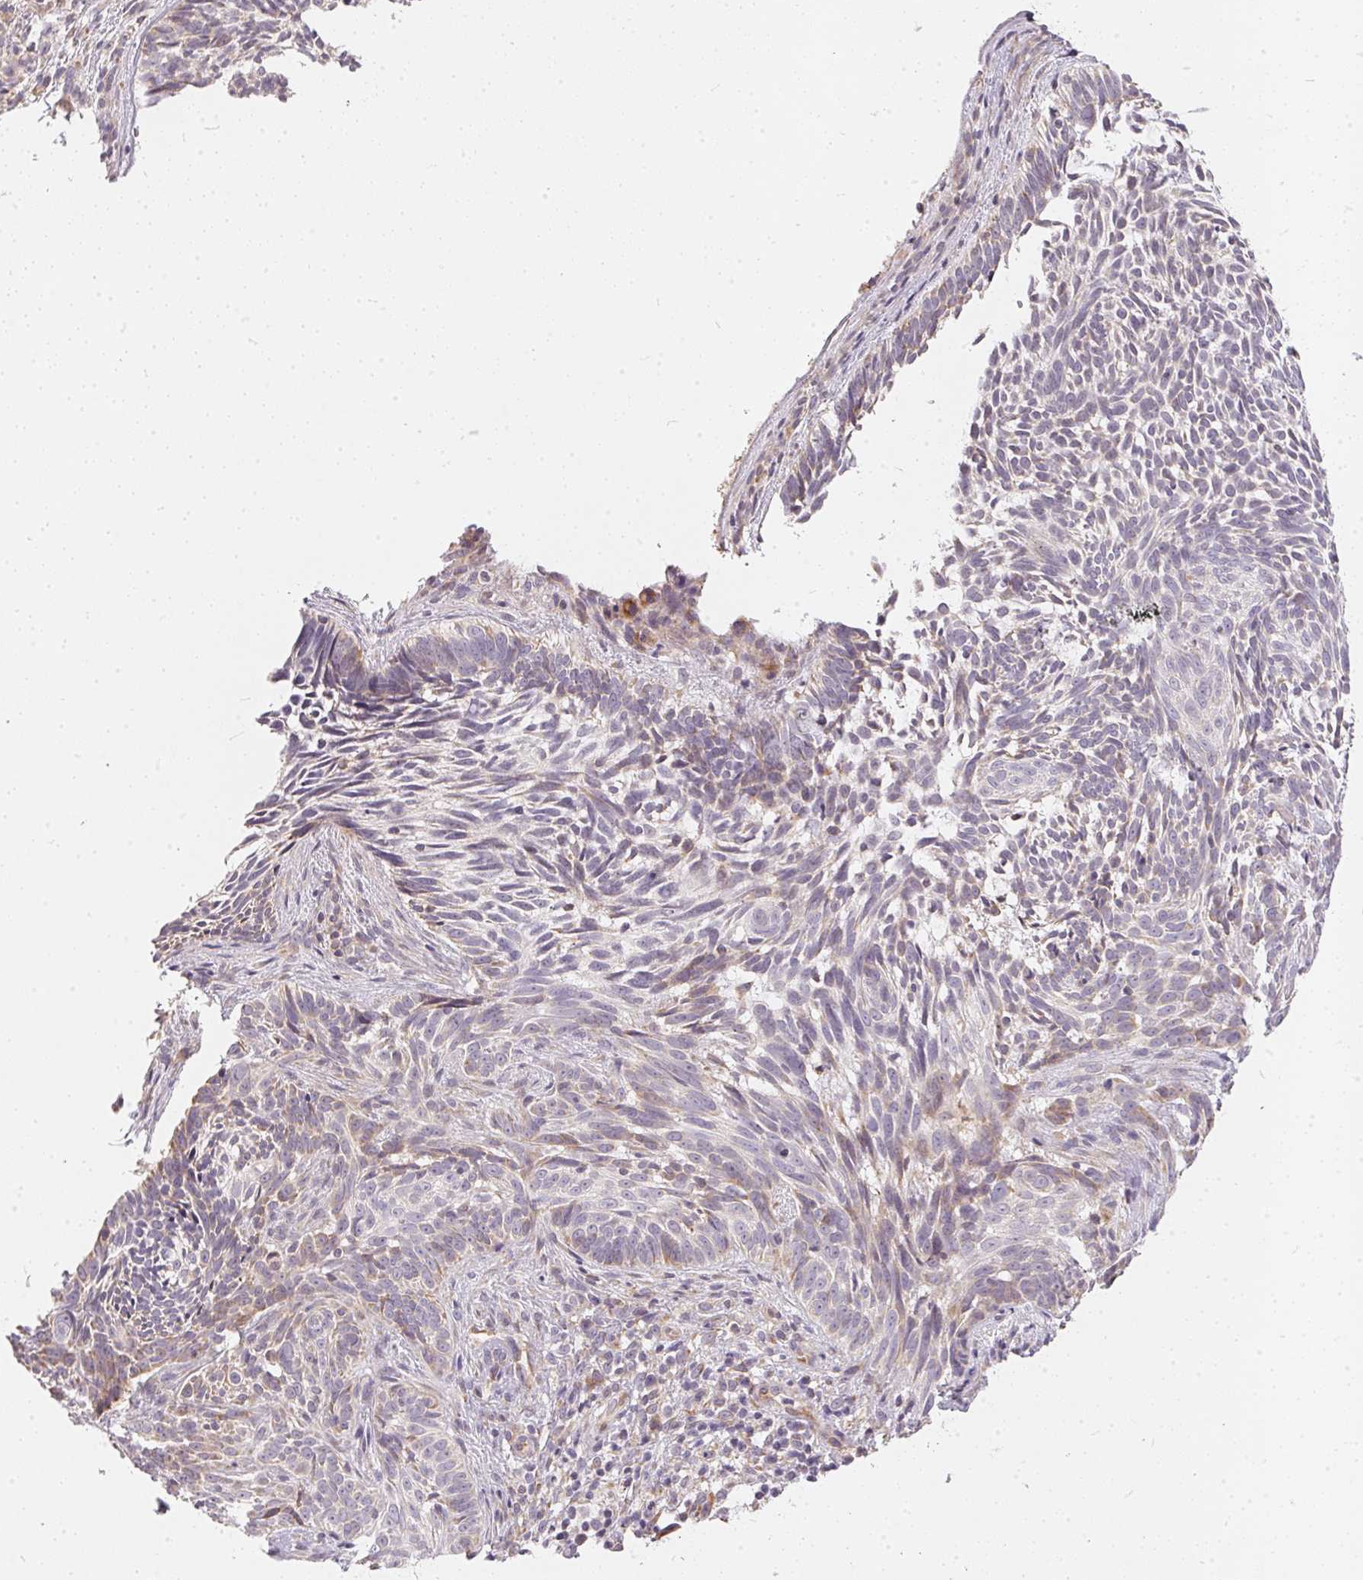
{"staining": {"intensity": "negative", "quantity": "none", "location": "none"}, "tissue": "skin cancer", "cell_type": "Tumor cells", "image_type": "cancer", "snomed": [{"axis": "morphology", "description": "Basal cell carcinoma"}, {"axis": "topography", "description": "Skin"}], "caption": "A micrograph of skin cancer stained for a protein shows no brown staining in tumor cells. (DAB immunohistochemistry with hematoxylin counter stain).", "gene": "VWA5B2", "patient": {"sex": "male", "age": 65}}